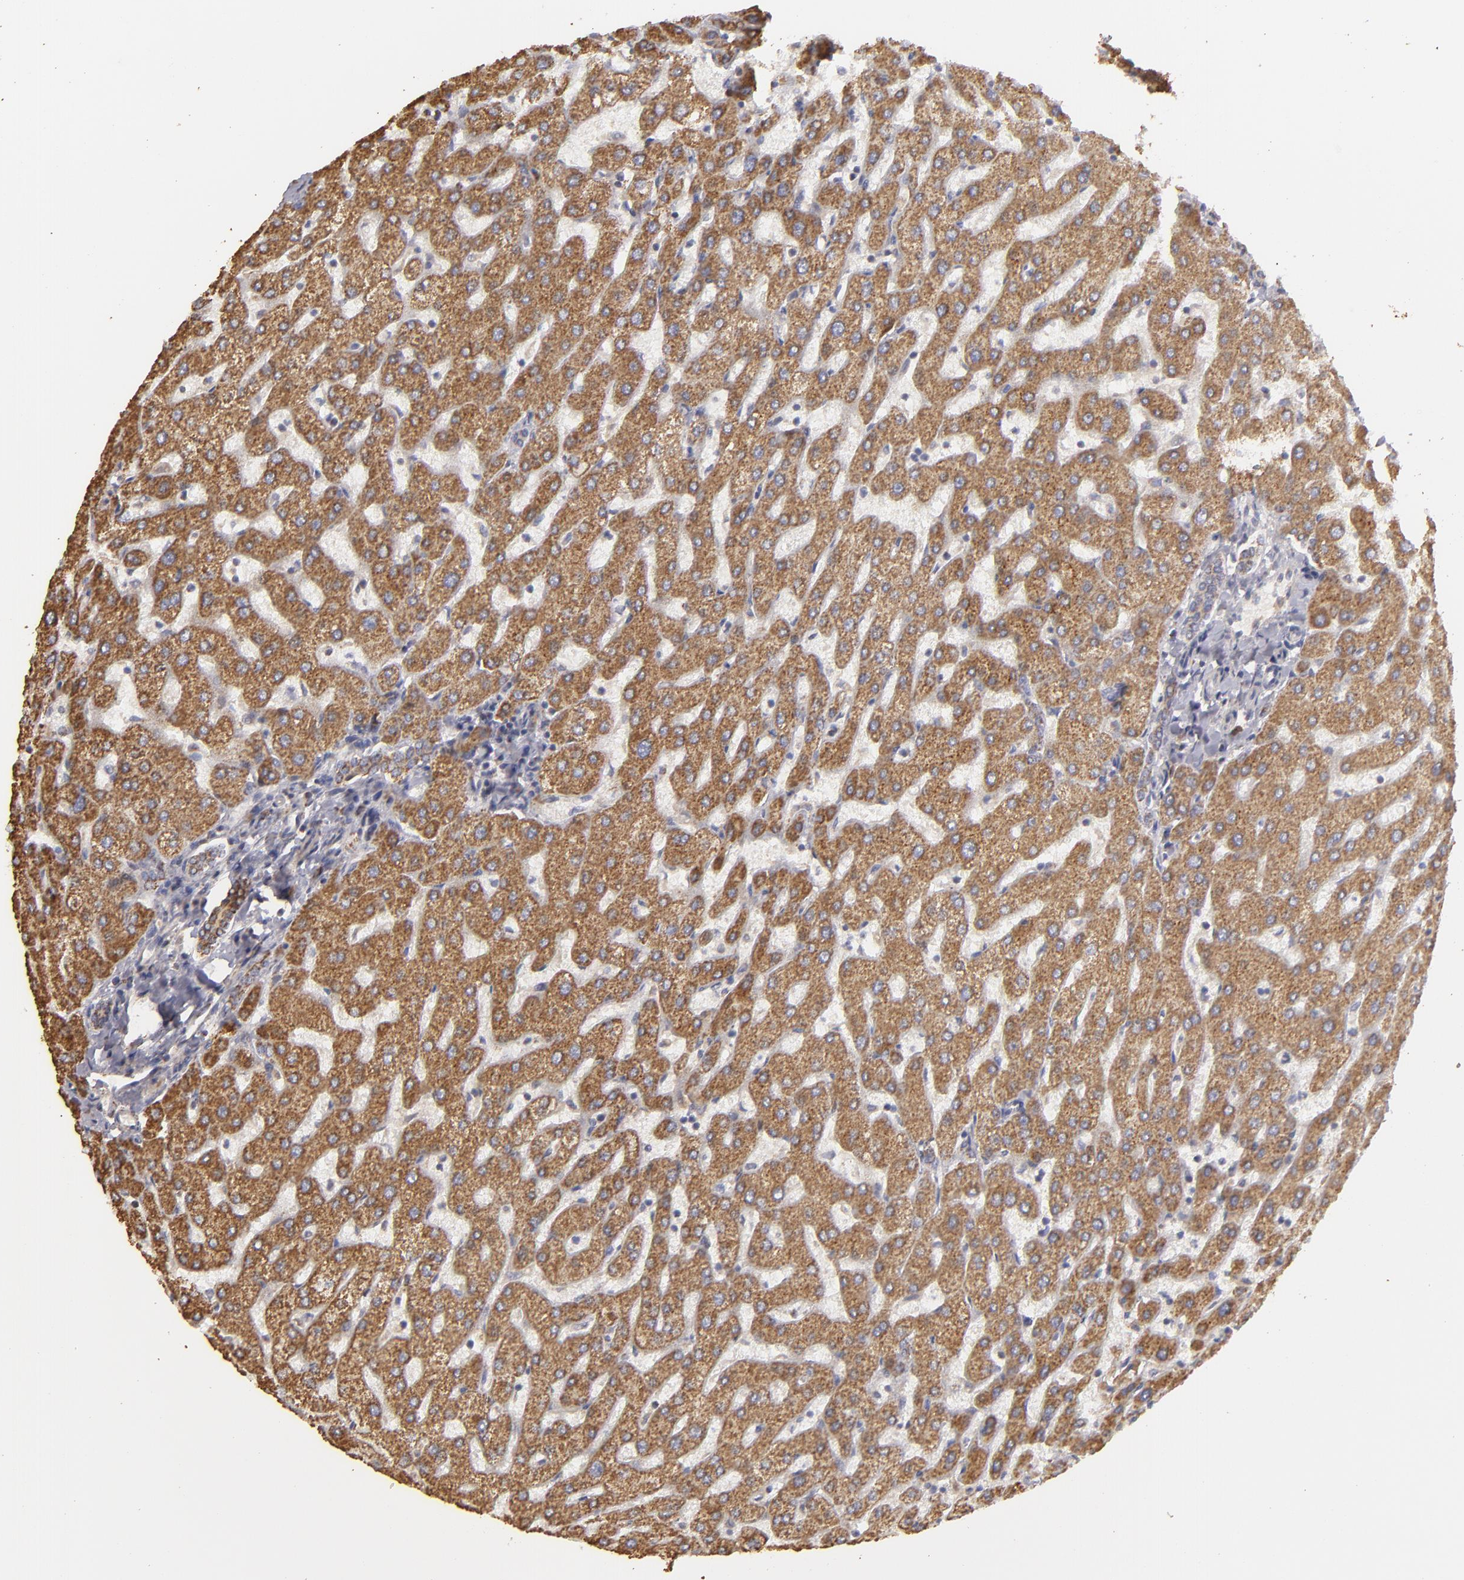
{"staining": {"intensity": "weak", "quantity": ">75%", "location": "cytoplasmic/membranous"}, "tissue": "liver", "cell_type": "Cholangiocytes", "image_type": "normal", "snomed": [{"axis": "morphology", "description": "Normal tissue, NOS"}, {"axis": "topography", "description": "Liver"}], "caption": "Immunohistochemistry (IHC) histopathology image of unremarkable liver: liver stained using immunohistochemistry exhibits low levels of weak protein expression localized specifically in the cytoplasmic/membranous of cholangiocytes, appearing as a cytoplasmic/membranous brown color.", "gene": "CFB", "patient": {"sex": "male", "age": 67}}